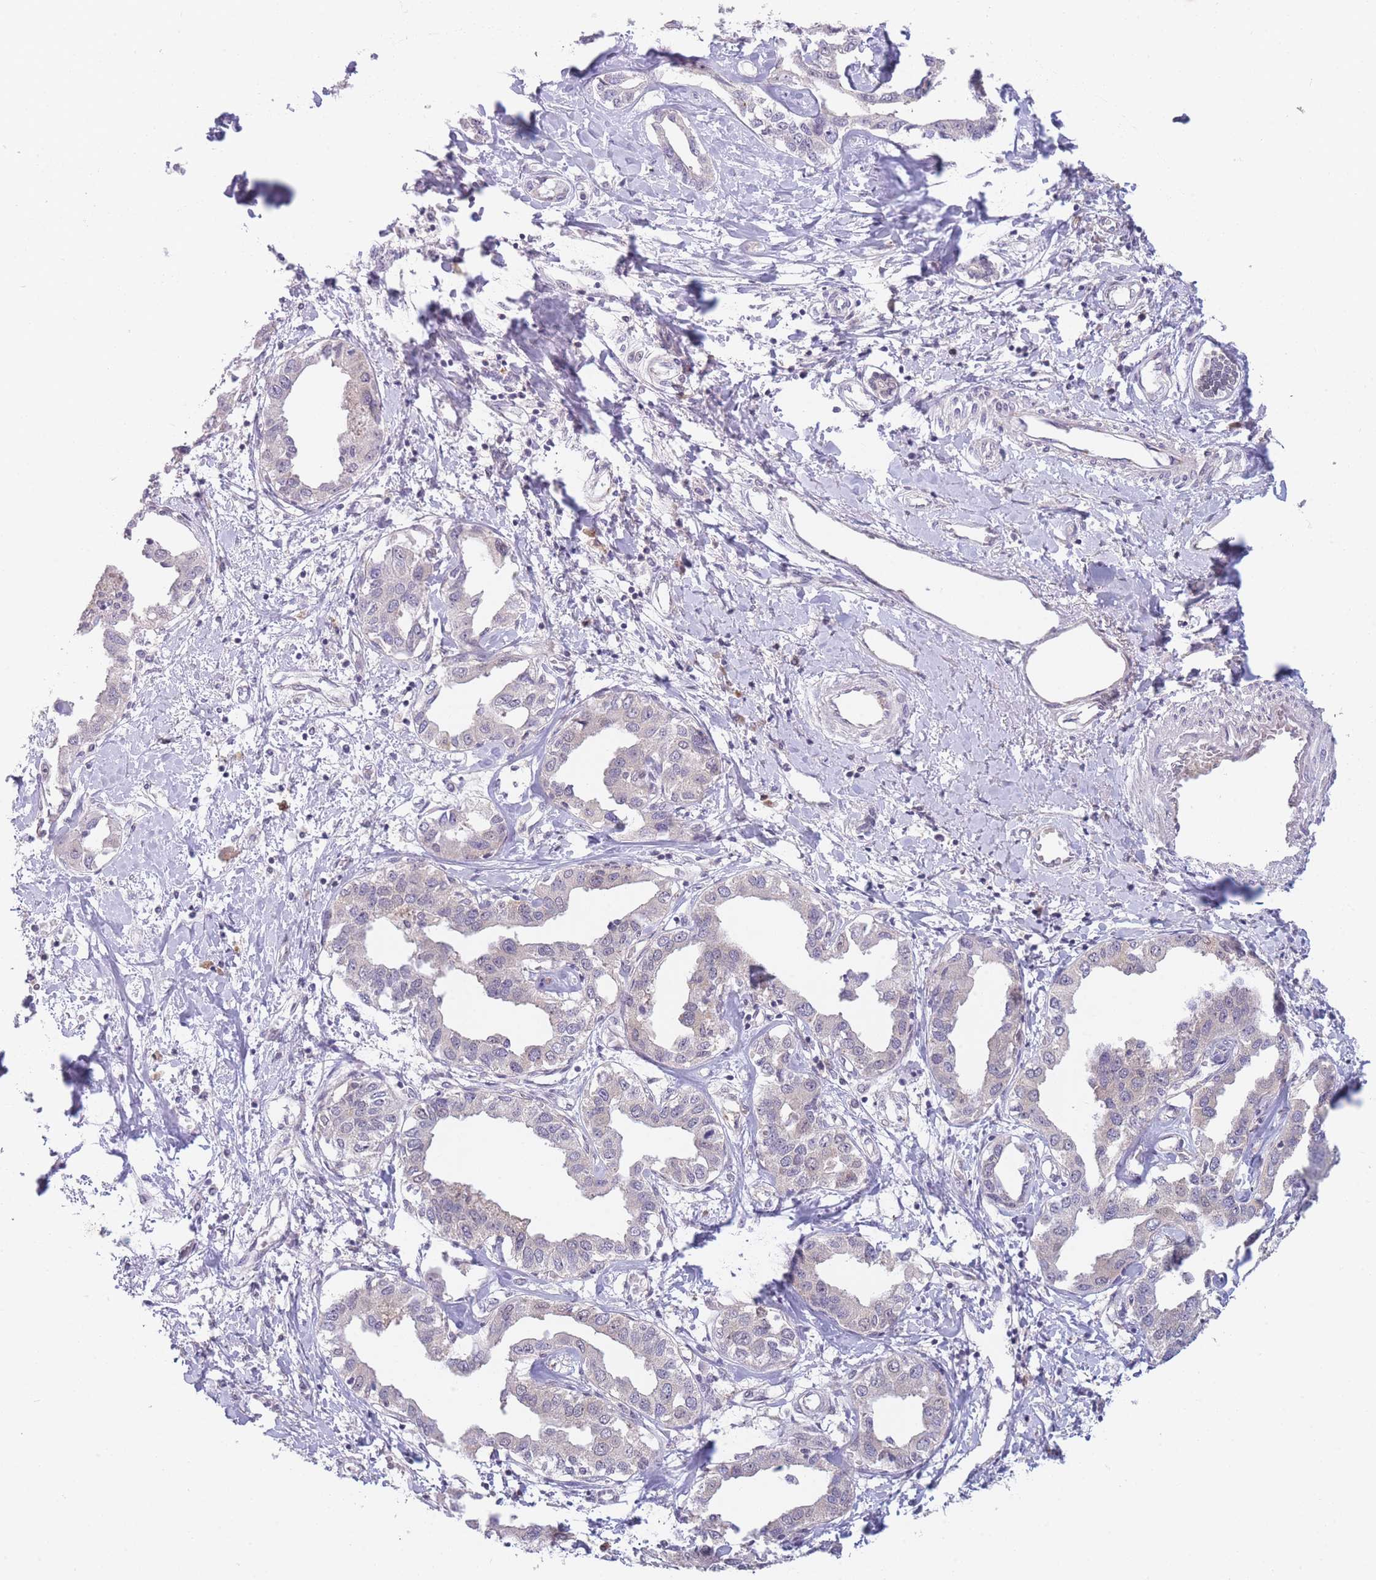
{"staining": {"intensity": "negative", "quantity": "none", "location": "none"}, "tissue": "liver cancer", "cell_type": "Tumor cells", "image_type": "cancer", "snomed": [{"axis": "morphology", "description": "Cholangiocarcinoma"}, {"axis": "topography", "description": "Liver"}], "caption": "Photomicrograph shows no significant protein staining in tumor cells of liver cancer (cholangiocarcinoma).", "gene": "MRI1", "patient": {"sex": "male", "age": 59}}